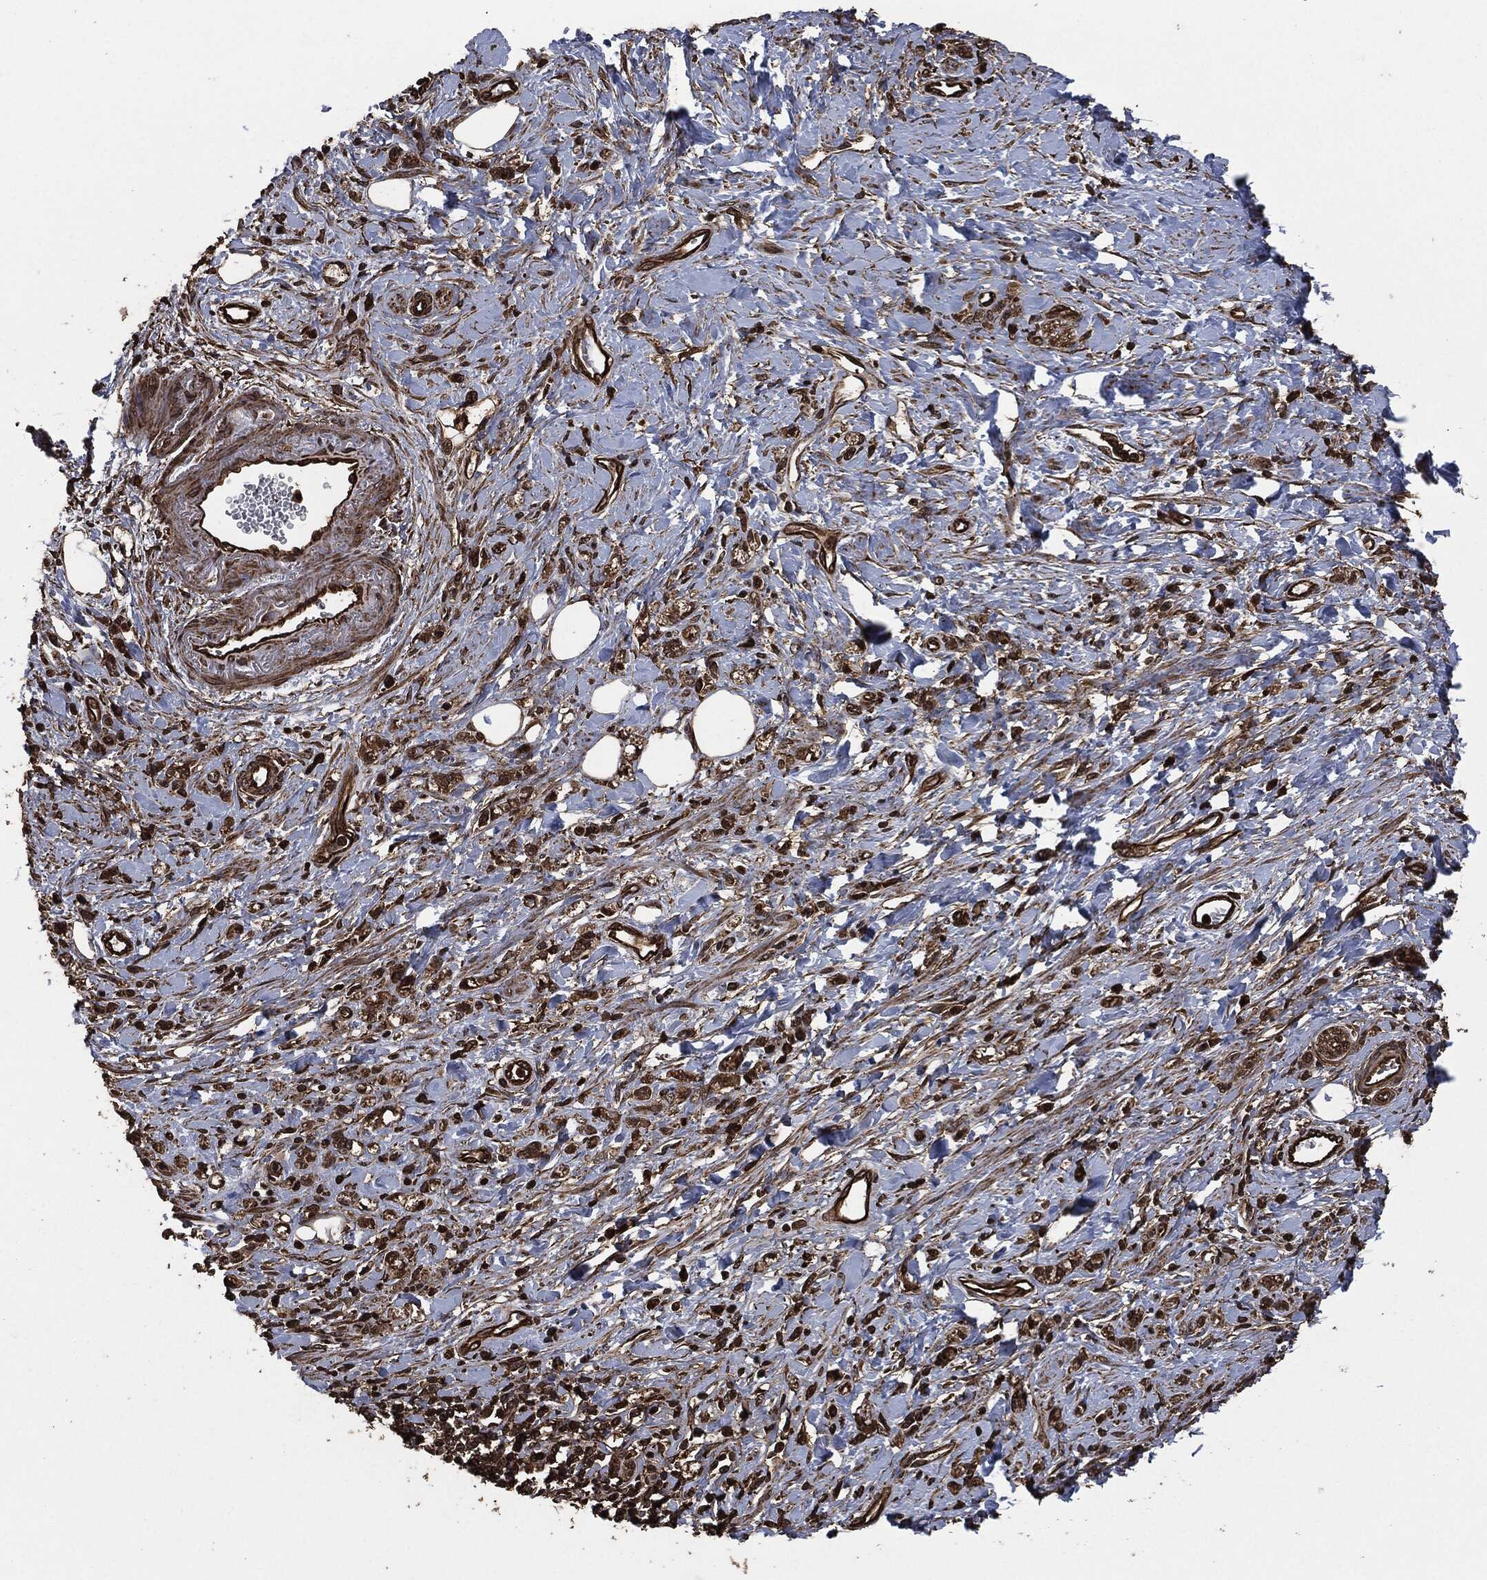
{"staining": {"intensity": "strong", "quantity": ">75%", "location": "cytoplasmic/membranous"}, "tissue": "stomach cancer", "cell_type": "Tumor cells", "image_type": "cancer", "snomed": [{"axis": "morphology", "description": "Adenocarcinoma, NOS"}, {"axis": "topography", "description": "Stomach"}], "caption": "Stomach adenocarcinoma tissue reveals strong cytoplasmic/membranous expression in approximately >75% of tumor cells", "gene": "HRAS", "patient": {"sex": "male", "age": 77}}